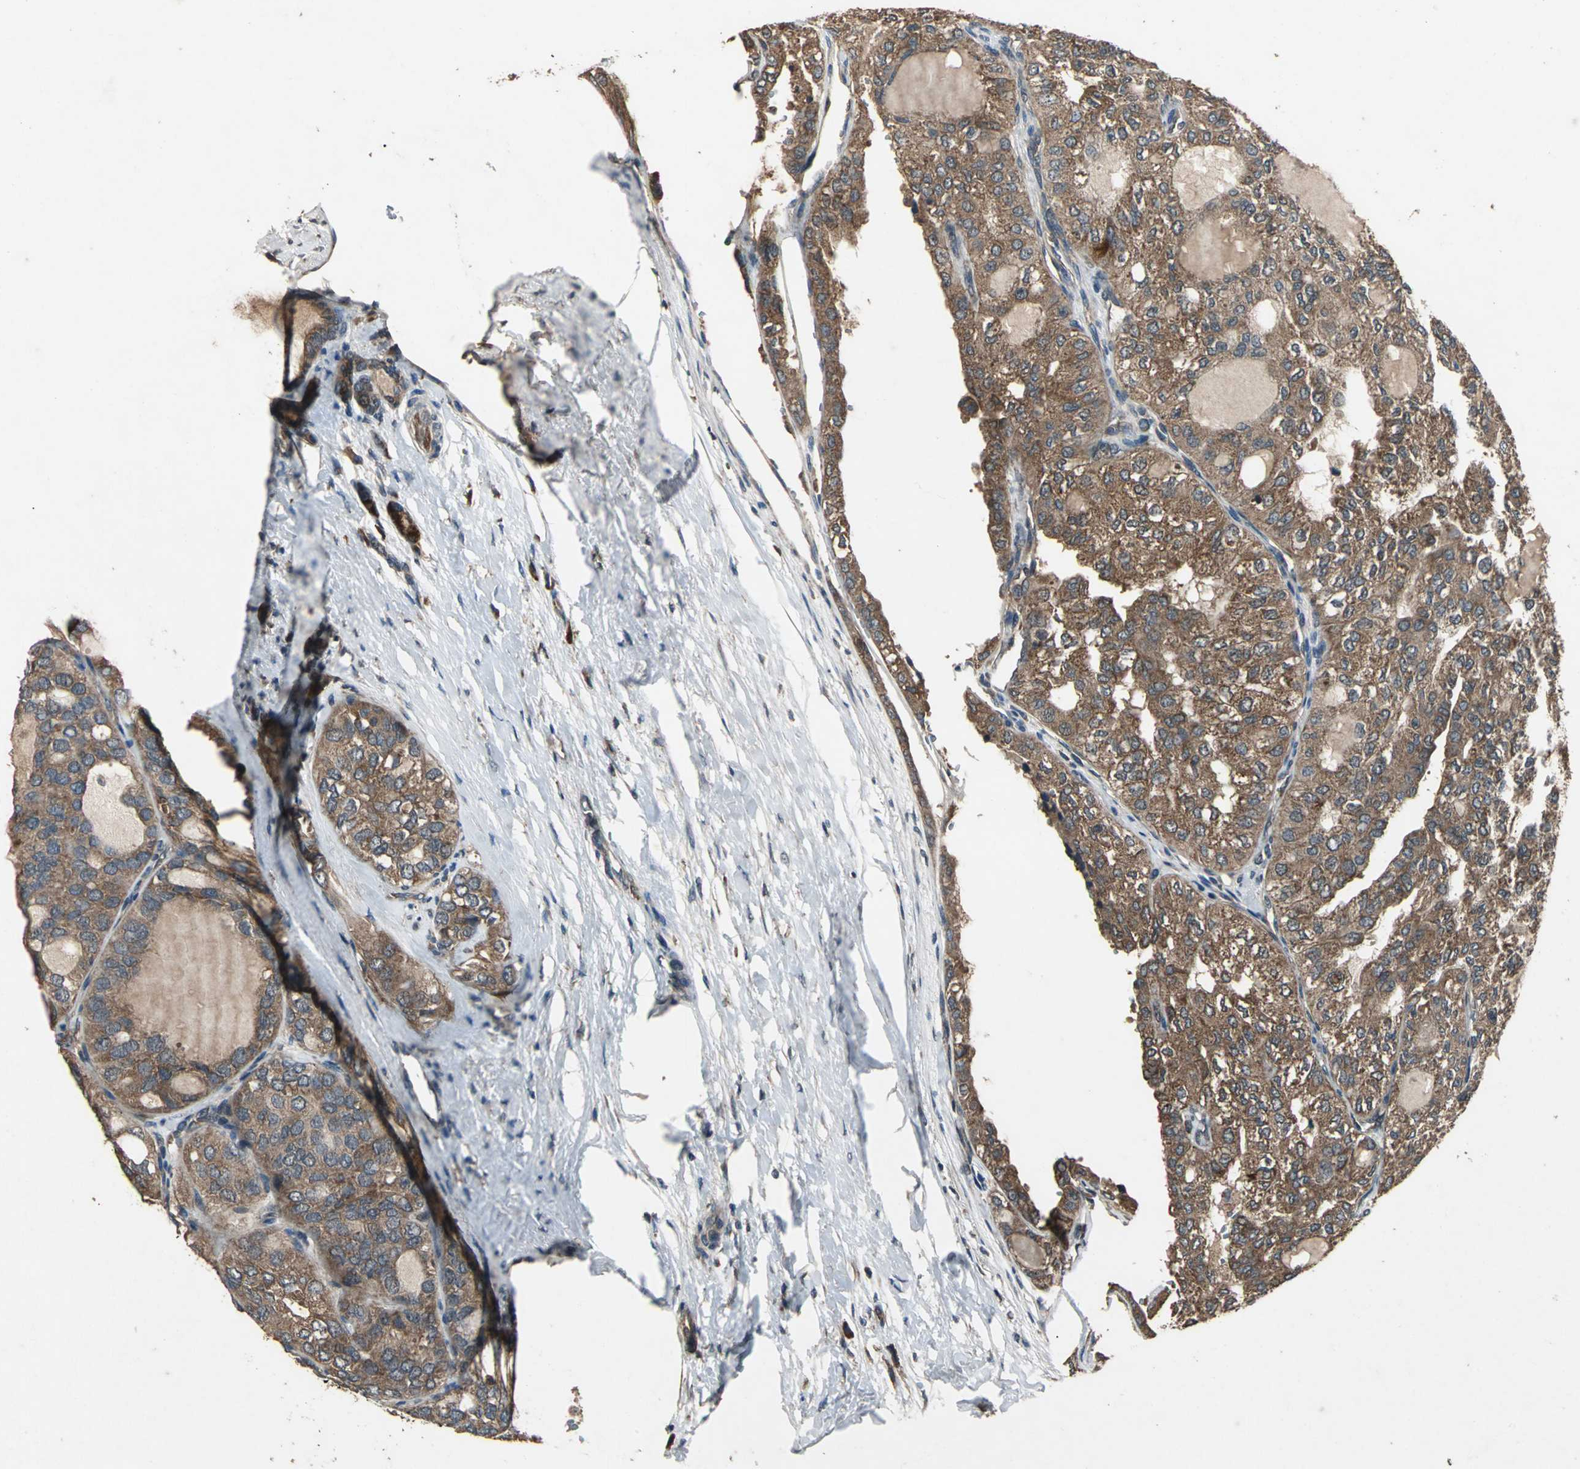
{"staining": {"intensity": "strong", "quantity": ">75%", "location": "cytoplasmic/membranous"}, "tissue": "thyroid cancer", "cell_type": "Tumor cells", "image_type": "cancer", "snomed": [{"axis": "morphology", "description": "Follicular adenoma carcinoma, NOS"}, {"axis": "topography", "description": "Thyroid gland"}], "caption": "DAB (3,3'-diaminobenzidine) immunohistochemical staining of thyroid cancer (follicular adenoma carcinoma) displays strong cytoplasmic/membranous protein expression in about >75% of tumor cells. (brown staining indicates protein expression, while blue staining denotes nuclei).", "gene": "ZNF608", "patient": {"sex": "male", "age": 75}}